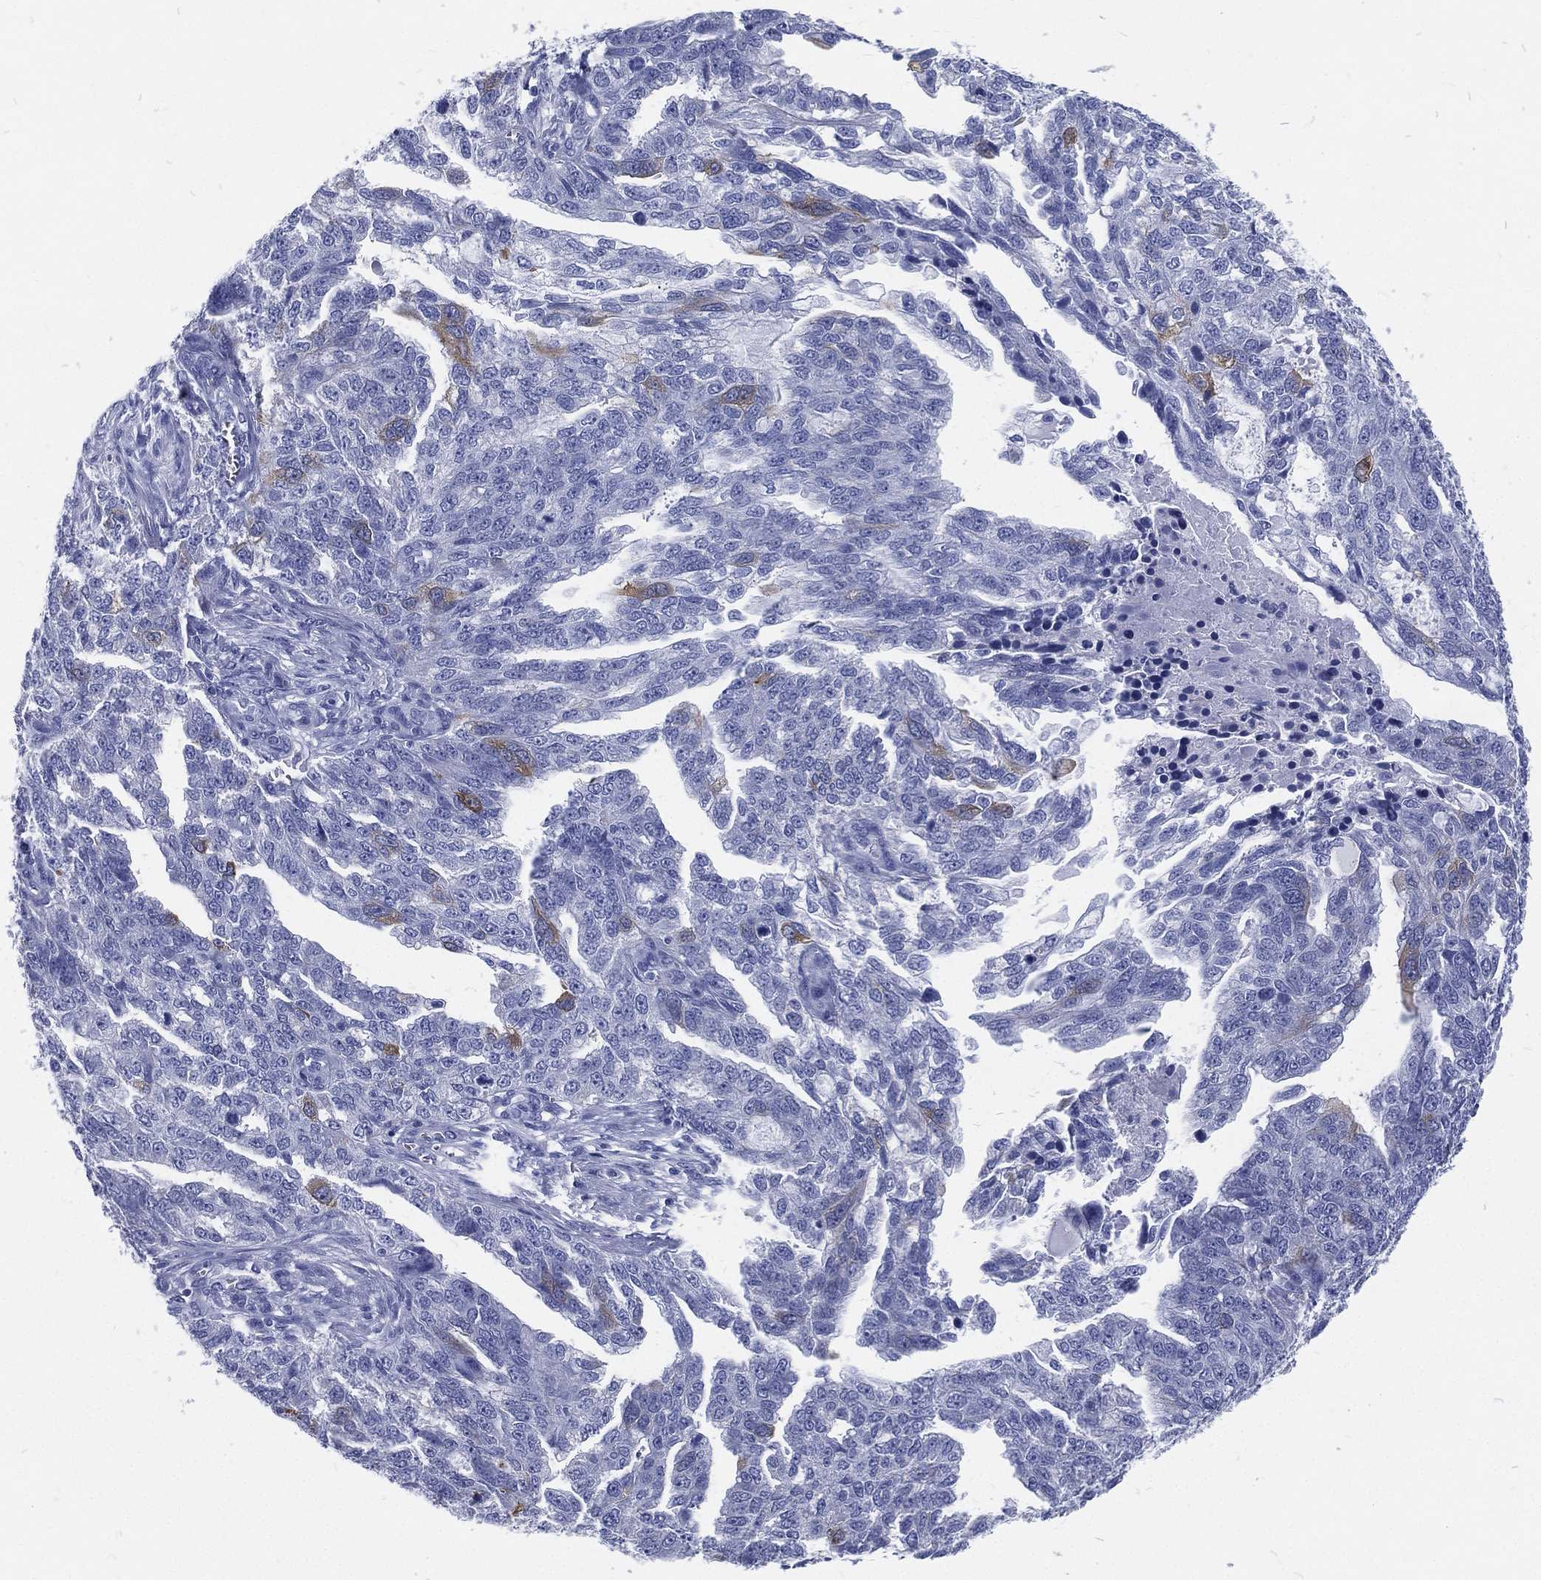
{"staining": {"intensity": "moderate", "quantity": "<25%", "location": "cytoplasmic/membranous"}, "tissue": "ovarian cancer", "cell_type": "Tumor cells", "image_type": "cancer", "snomed": [{"axis": "morphology", "description": "Cystadenocarcinoma, serous, NOS"}, {"axis": "topography", "description": "Ovary"}], "caption": "About <25% of tumor cells in human ovarian serous cystadenocarcinoma show moderate cytoplasmic/membranous protein positivity as visualized by brown immunohistochemical staining.", "gene": "RSPH4A", "patient": {"sex": "female", "age": 51}}